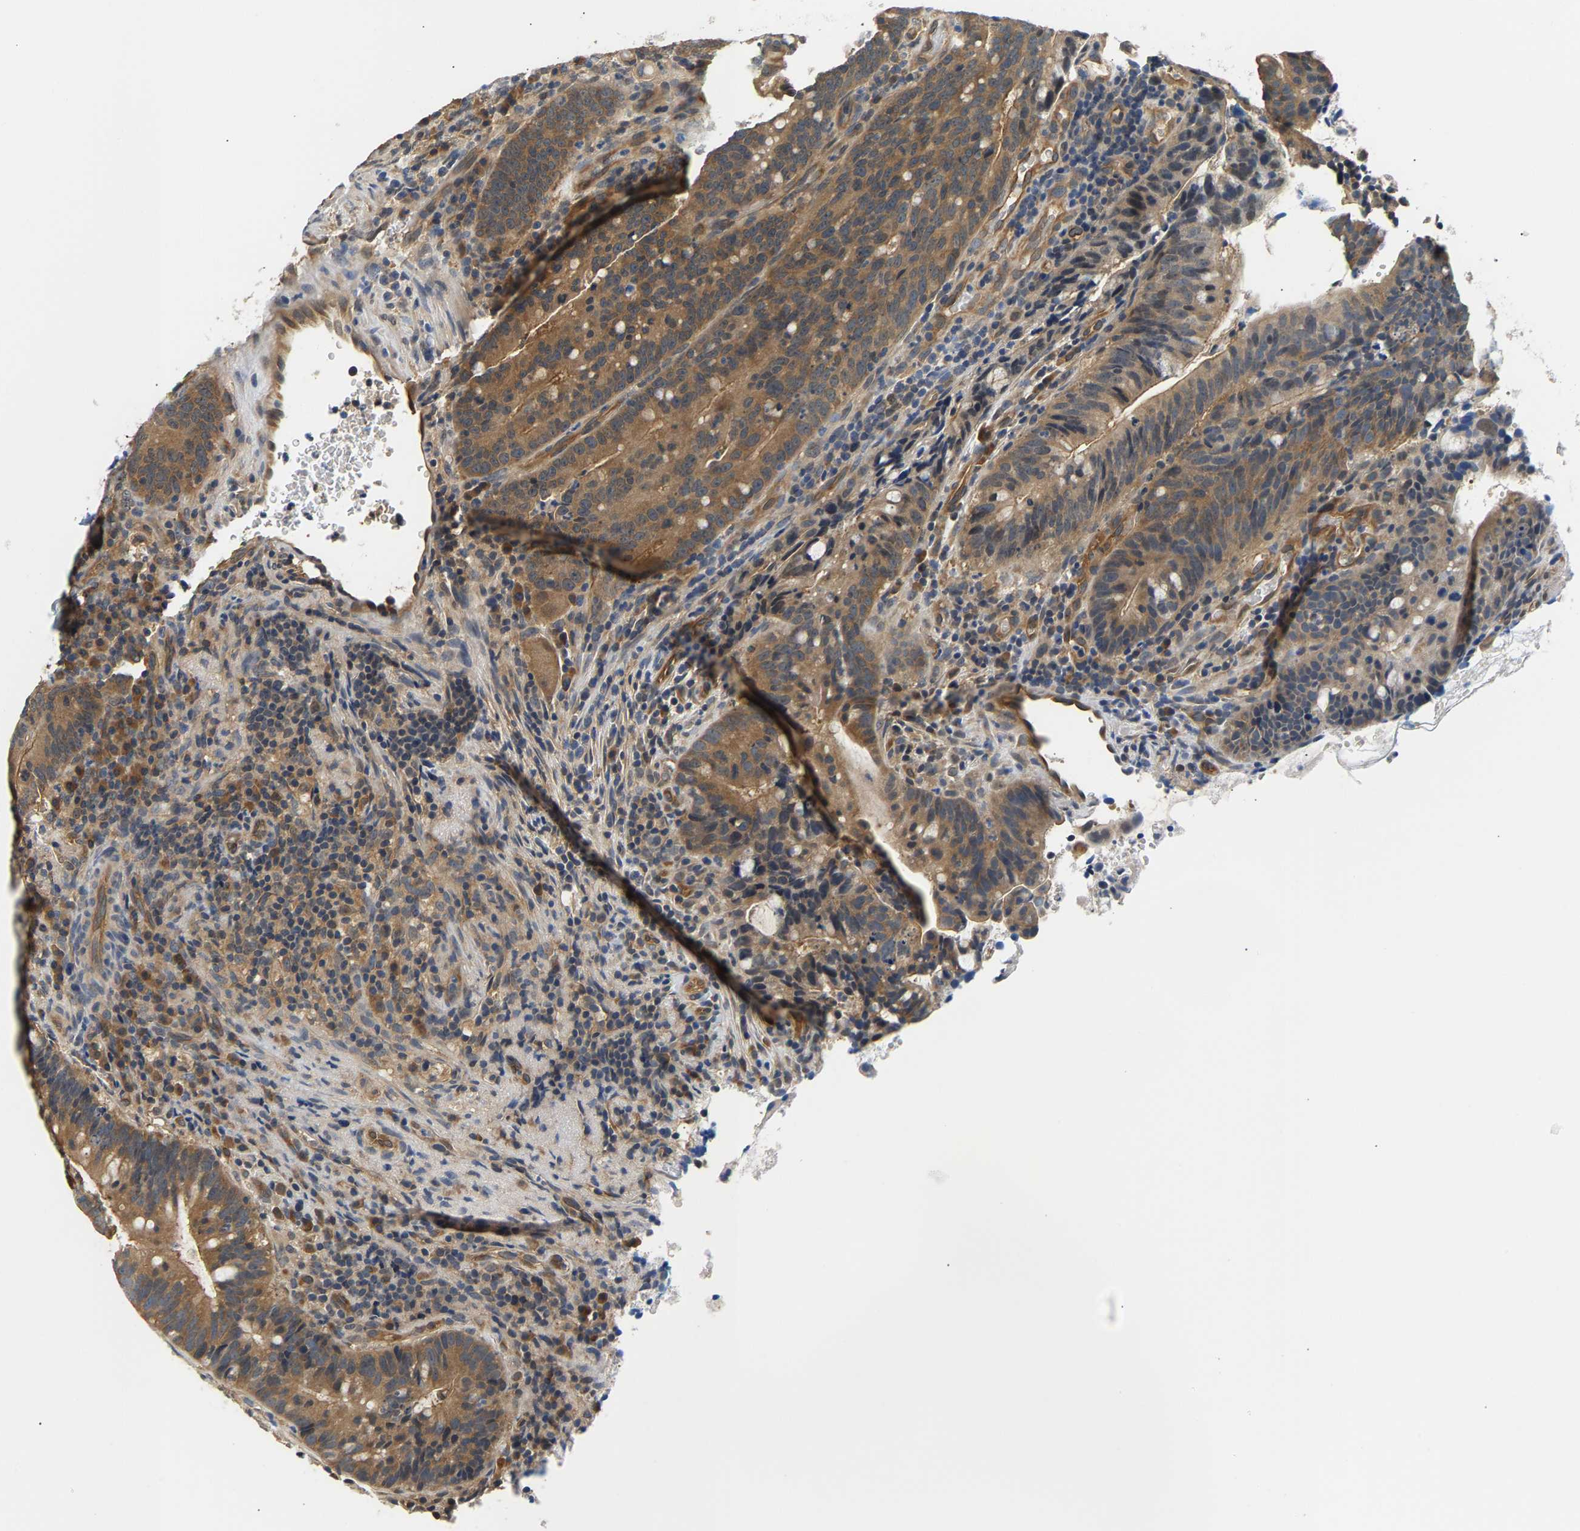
{"staining": {"intensity": "moderate", "quantity": ">75%", "location": "cytoplasmic/membranous"}, "tissue": "colorectal cancer", "cell_type": "Tumor cells", "image_type": "cancer", "snomed": [{"axis": "morphology", "description": "Adenocarcinoma, NOS"}, {"axis": "topography", "description": "Colon"}], "caption": "Colorectal cancer was stained to show a protein in brown. There is medium levels of moderate cytoplasmic/membranous positivity in about >75% of tumor cells.", "gene": "ARHGEF12", "patient": {"sex": "female", "age": 66}}